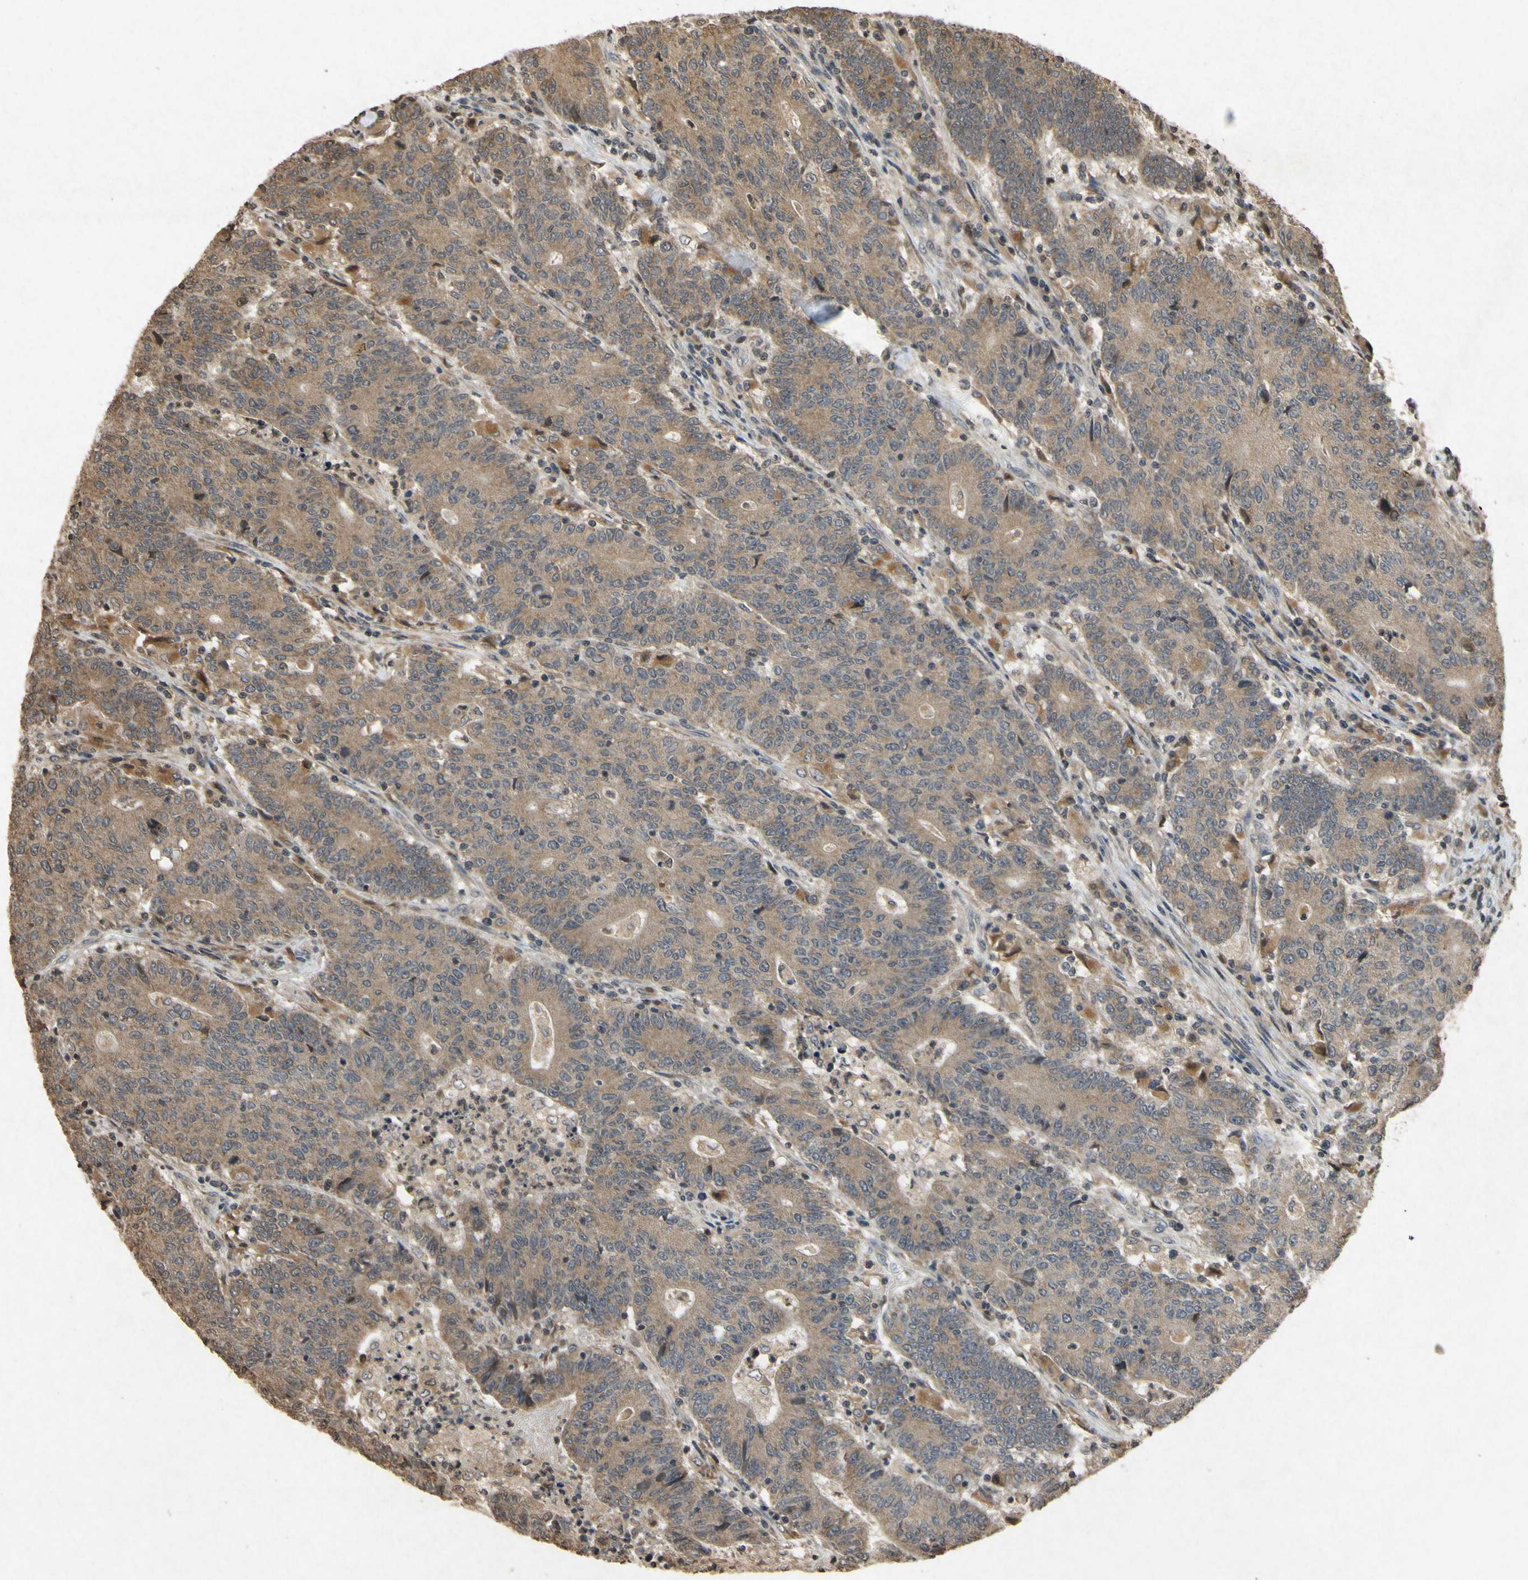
{"staining": {"intensity": "weak", "quantity": ">75%", "location": "cytoplasmic/membranous"}, "tissue": "colorectal cancer", "cell_type": "Tumor cells", "image_type": "cancer", "snomed": [{"axis": "morphology", "description": "Normal tissue, NOS"}, {"axis": "morphology", "description": "Adenocarcinoma, NOS"}, {"axis": "topography", "description": "Colon"}], "caption": "Immunohistochemistry photomicrograph of neoplastic tissue: adenocarcinoma (colorectal) stained using immunohistochemistry (IHC) exhibits low levels of weak protein expression localized specifically in the cytoplasmic/membranous of tumor cells, appearing as a cytoplasmic/membranous brown color.", "gene": "ATP6V1H", "patient": {"sex": "female", "age": 75}}